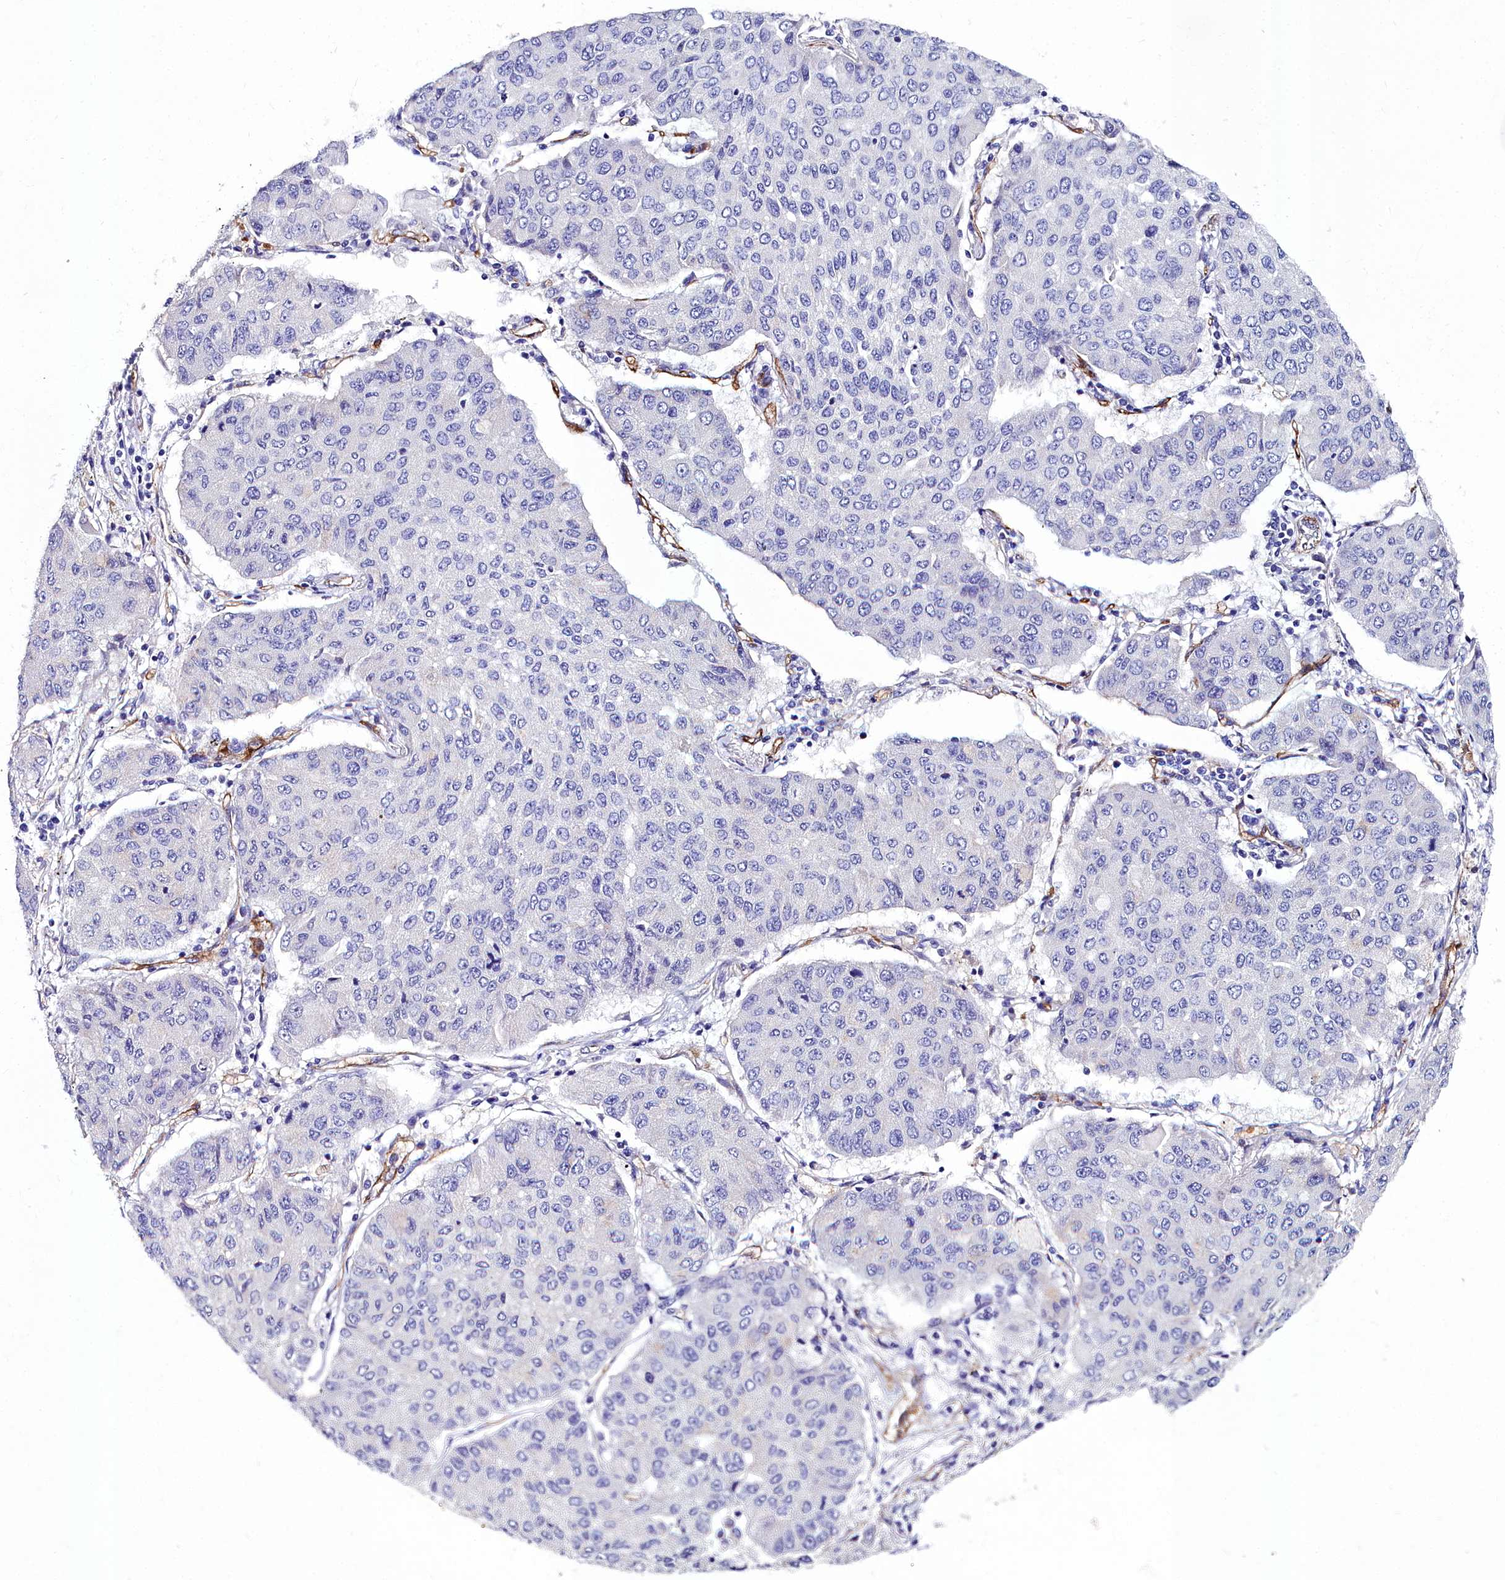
{"staining": {"intensity": "negative", "quantity": "none", "location": "none"}, "tissue": "lung cancer", "cell_type": "Tumor cells", "image_type": "cancer", "snomed": [{"axis": "morphology", "description": "Squamous cell carcinoma, NOS"}, {"axis": "topography", "description": "Lung"}], "caption": "Tumor cells are negative for brown protein staining in lung squamous cell carcinoma.", "gene": "CYP4F11", "patient": {"sex": "male", "age": 74}}